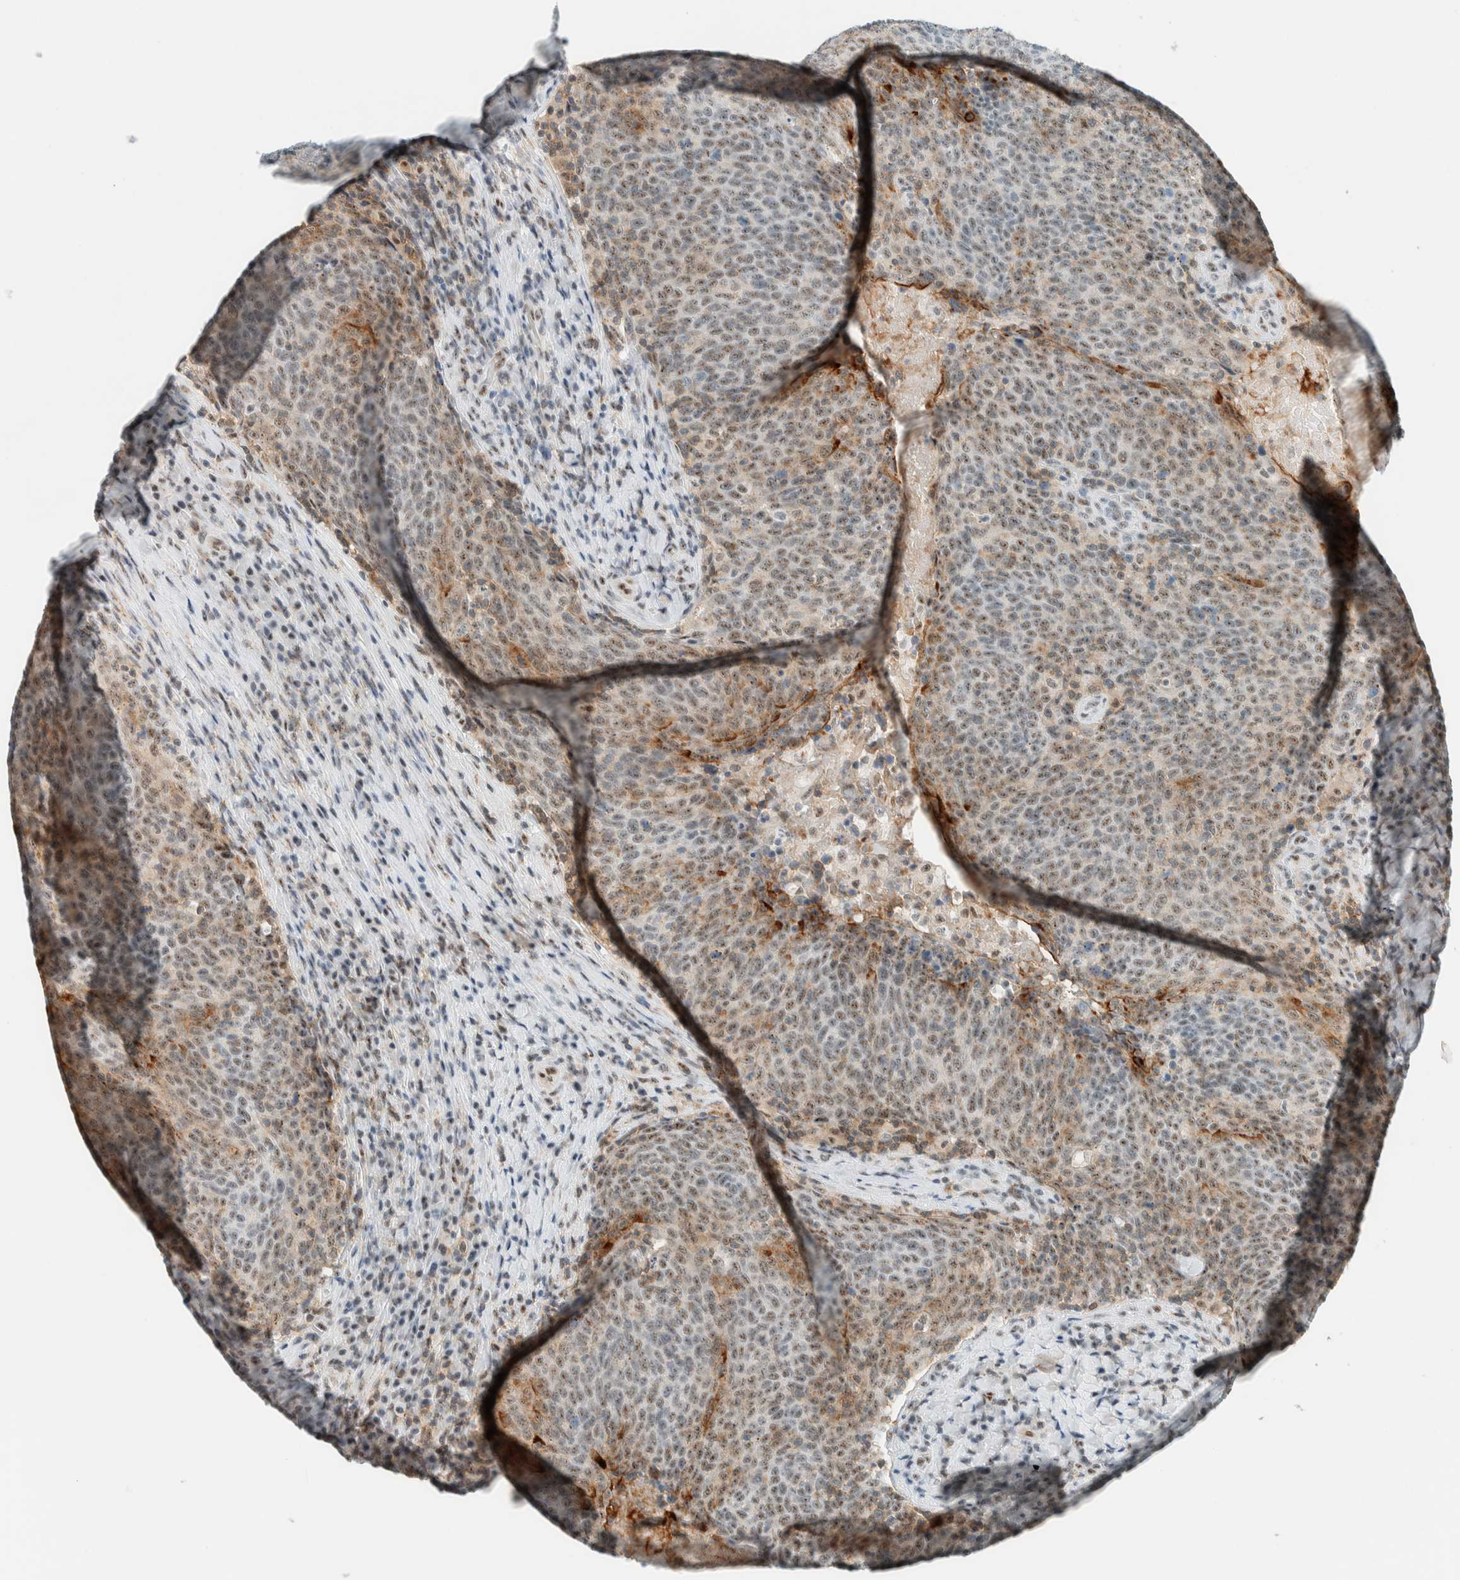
{"staining": {"intensity": "weak", "quantity": ">75%", "location": "cytoplasmic/membranous,nuclear"}, "tissue": "head and neck cancer", "cell_type": "Tumor cells", "image_type": "cancer", "snomed": [{"axis": "morphology", "description": "Squamous cell carcinoma, NOS"}, {"axis": "morphology", "description": "Squamous cell carcinoma, metastatic, NOS"}, {"axis": "topography", "description": "Lymph node"}, {"axis": "topography", "description": "Head-Neck"}], "caption": "DAB immunohistochemical staining of human head and neck cancer (squamous cell carcinoma) displays weak cytoplasmic/membranous and nuclear protein expression in about >75% of tumor cells. The staining was performed using DAB (3,3'-diaminobenzidine), with brown indicating positive protein expression. Nuclei are stained blue with hematoxylin.", "gene": "CYSRT1", "patient": {"sex": "male", "age": 62}}